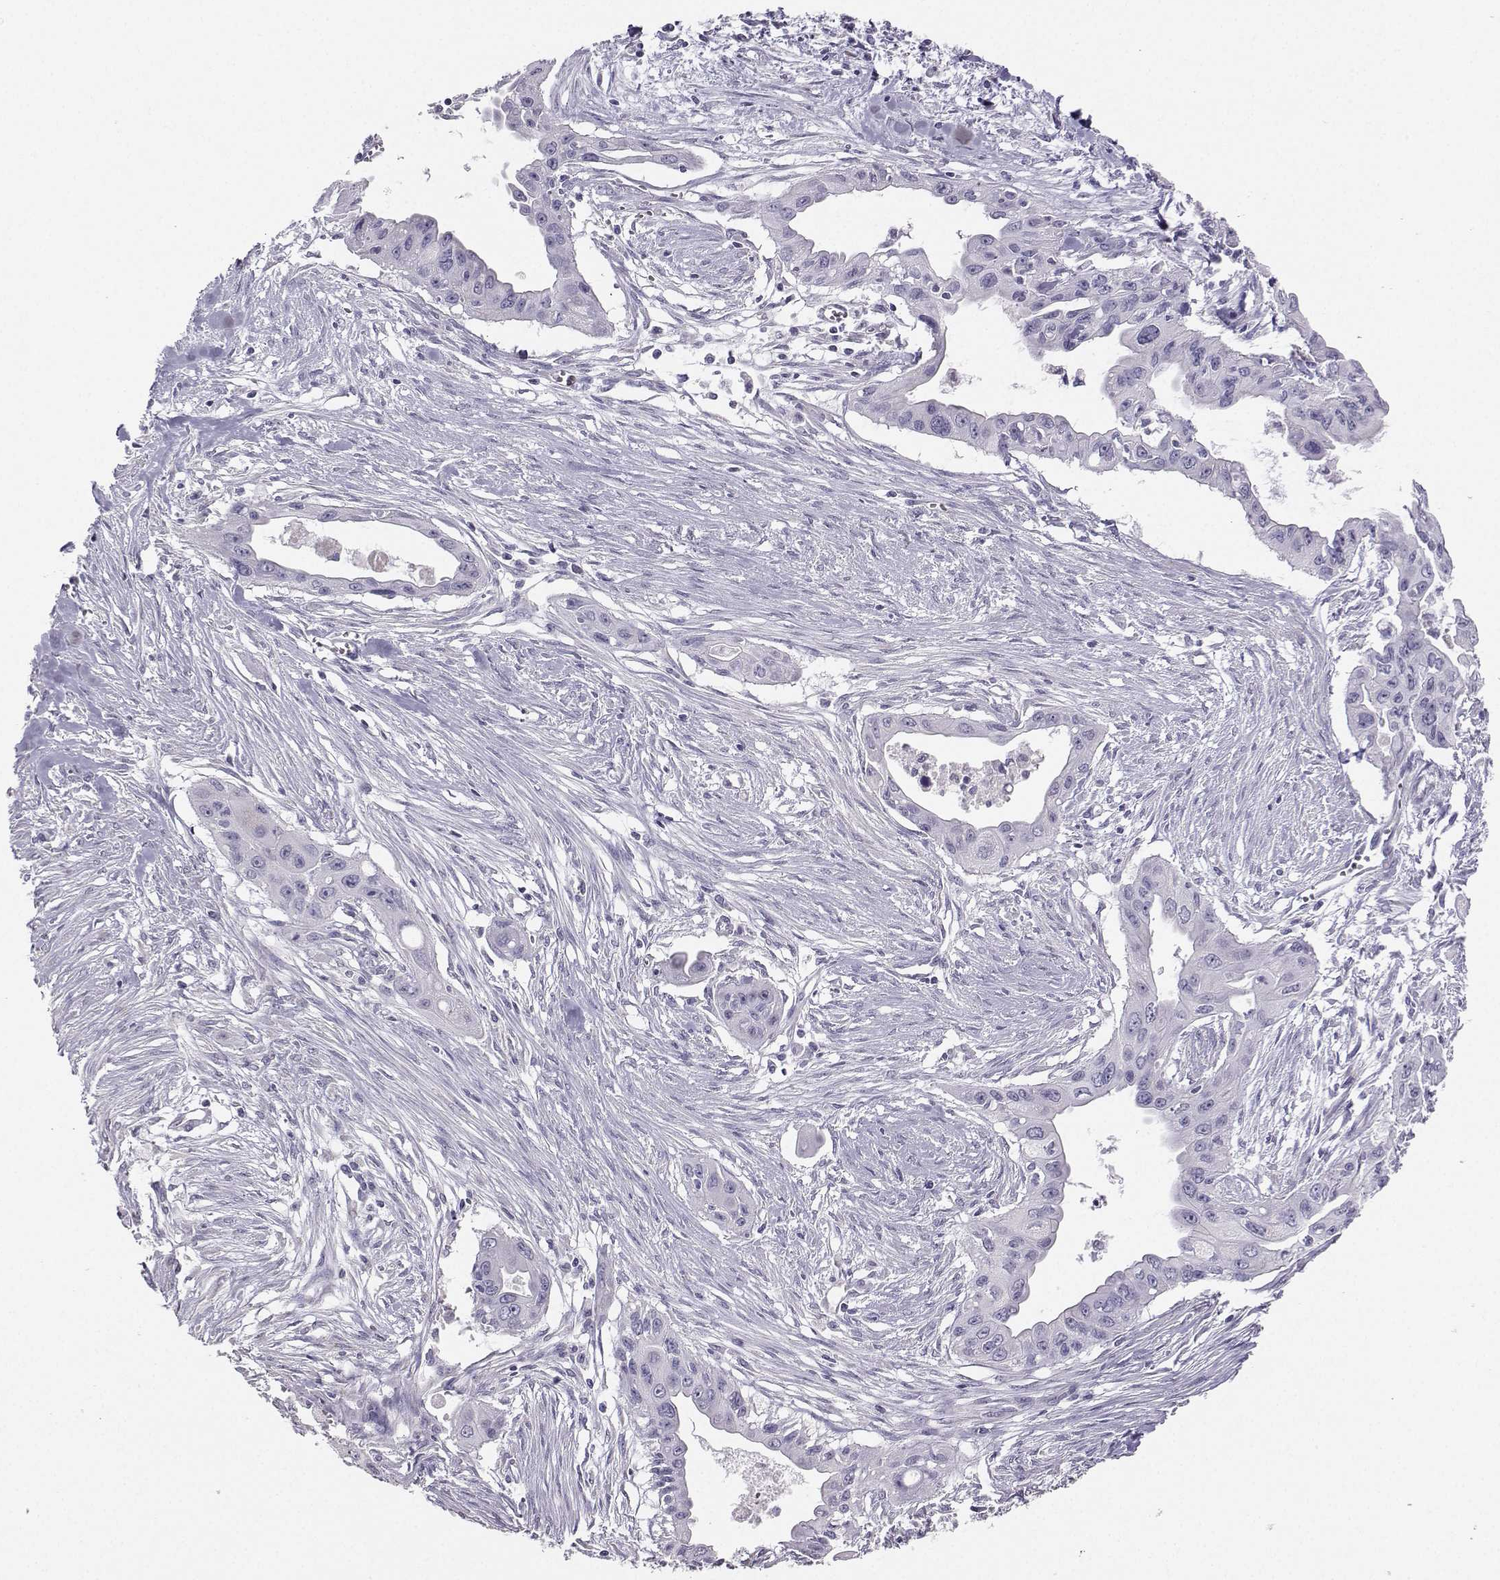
{"staining": {"intensity": "negative", "quantity": "none", "location": "none"}, "tissue": "pancreatic cancer", "cell_type": "Tumor cells", "image_type": "cancer", "snomed": [{"axis": "morphology", "description": "Adenocarcinoma, NOS"}, {"axis": "topography", "description": "Pancreas"}], "caption": "Human pancreatic cancer (adenocarcinoma) stained for a protein using IHC displays no positivity in tumor cells.", "gene": "AVP", "patient": {"sex": "male", "age": 60}}